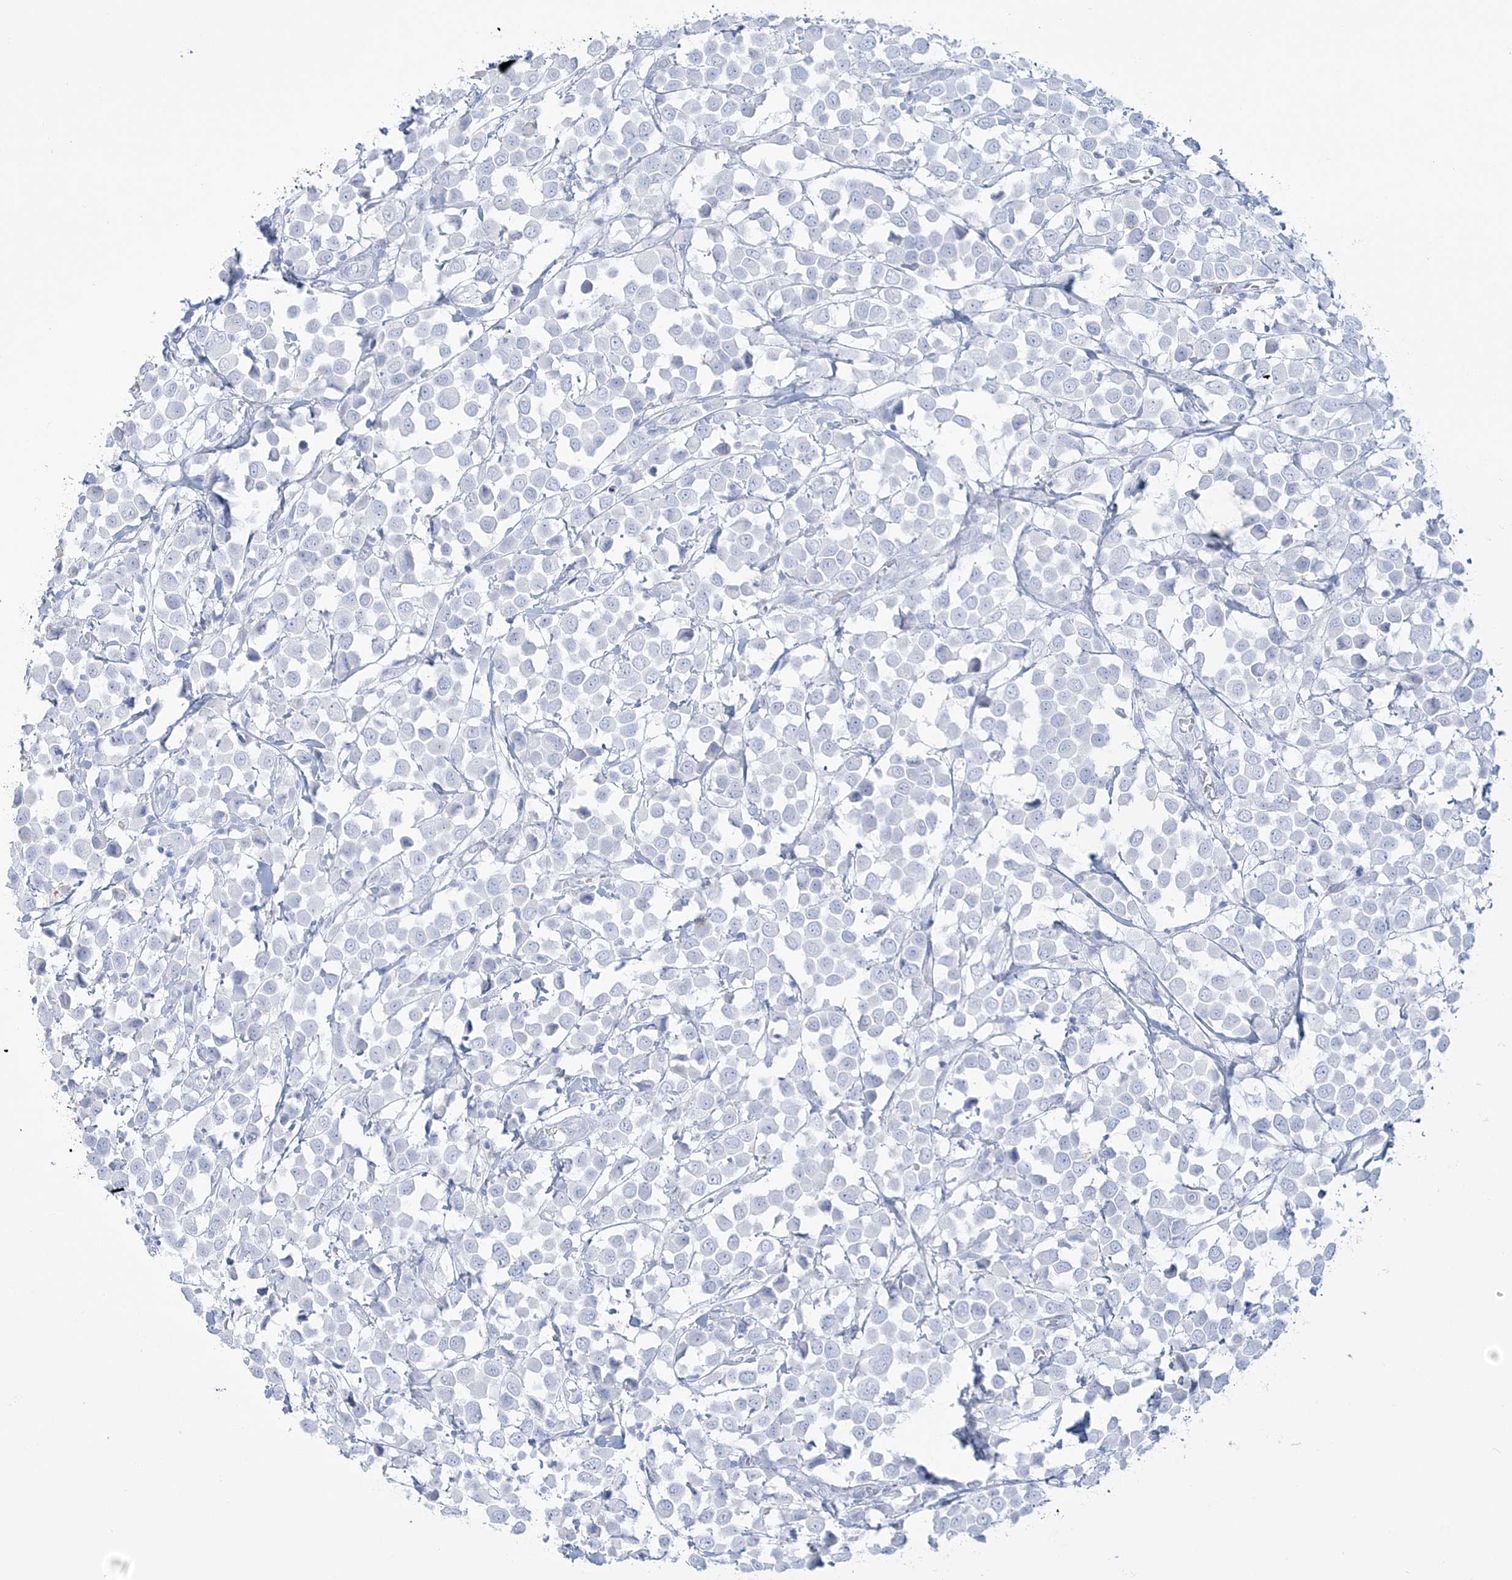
{"staining": {"intensity": "negative", "quantity": "none", "location": "none"}, "tissue": "breast cancer", "cell_type": "Tumor cells", "image_type": "cancer", "snomed": [{"axis": "morphology", "description": "Duct carcinoma"}, {"axis": "topography", "description": "Breast"}], "caption": "This is a histopathology image of IHC staining of breast cancer (infiltrating ductal carcinoma), which shows no staining in tumor cells.", "gene": "ADGB", "patient": {"sex": "female", "age": 61}}